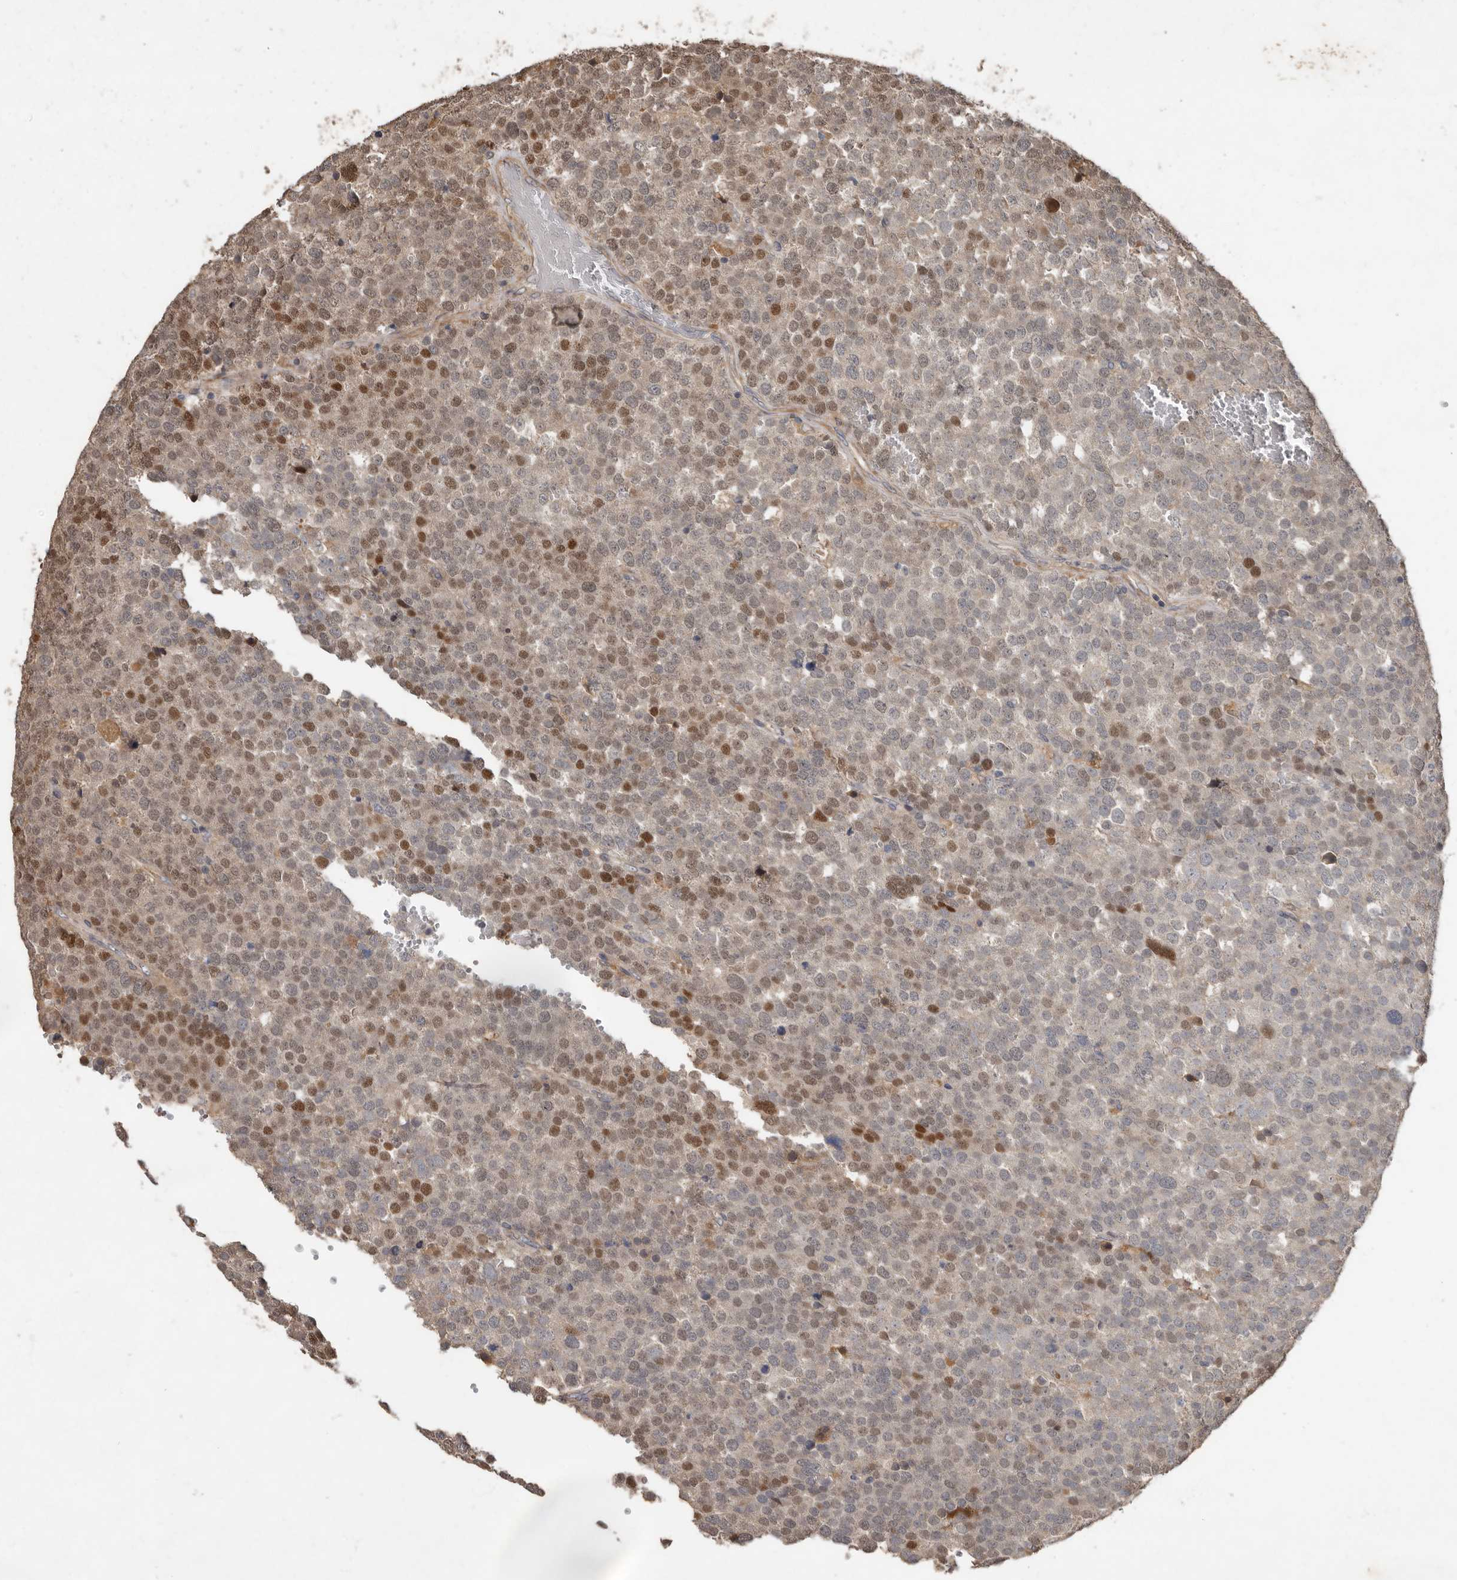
{"staining": {"intensity": "moderate", "quantity": "25%-75%", "location": "cytoplasmic/membranous,nuclear"}, "tissue": "testis cancer", "cell_type": "Tumor cells", "image_type": "cancer", "snomed": [{"axis": "morphology", "description": "Seminoma, NOS"}, {"axis": "topography", "description": "Testis"}], "caption": "IHC of human seminoma (testis) displays medium levels of moderate cytoplasmic/membranous and nuclear staining in approximately 25%-75% of tumor cells.", "gene": "KIF26B", "patient": {"sex": "male", "age": 71}}